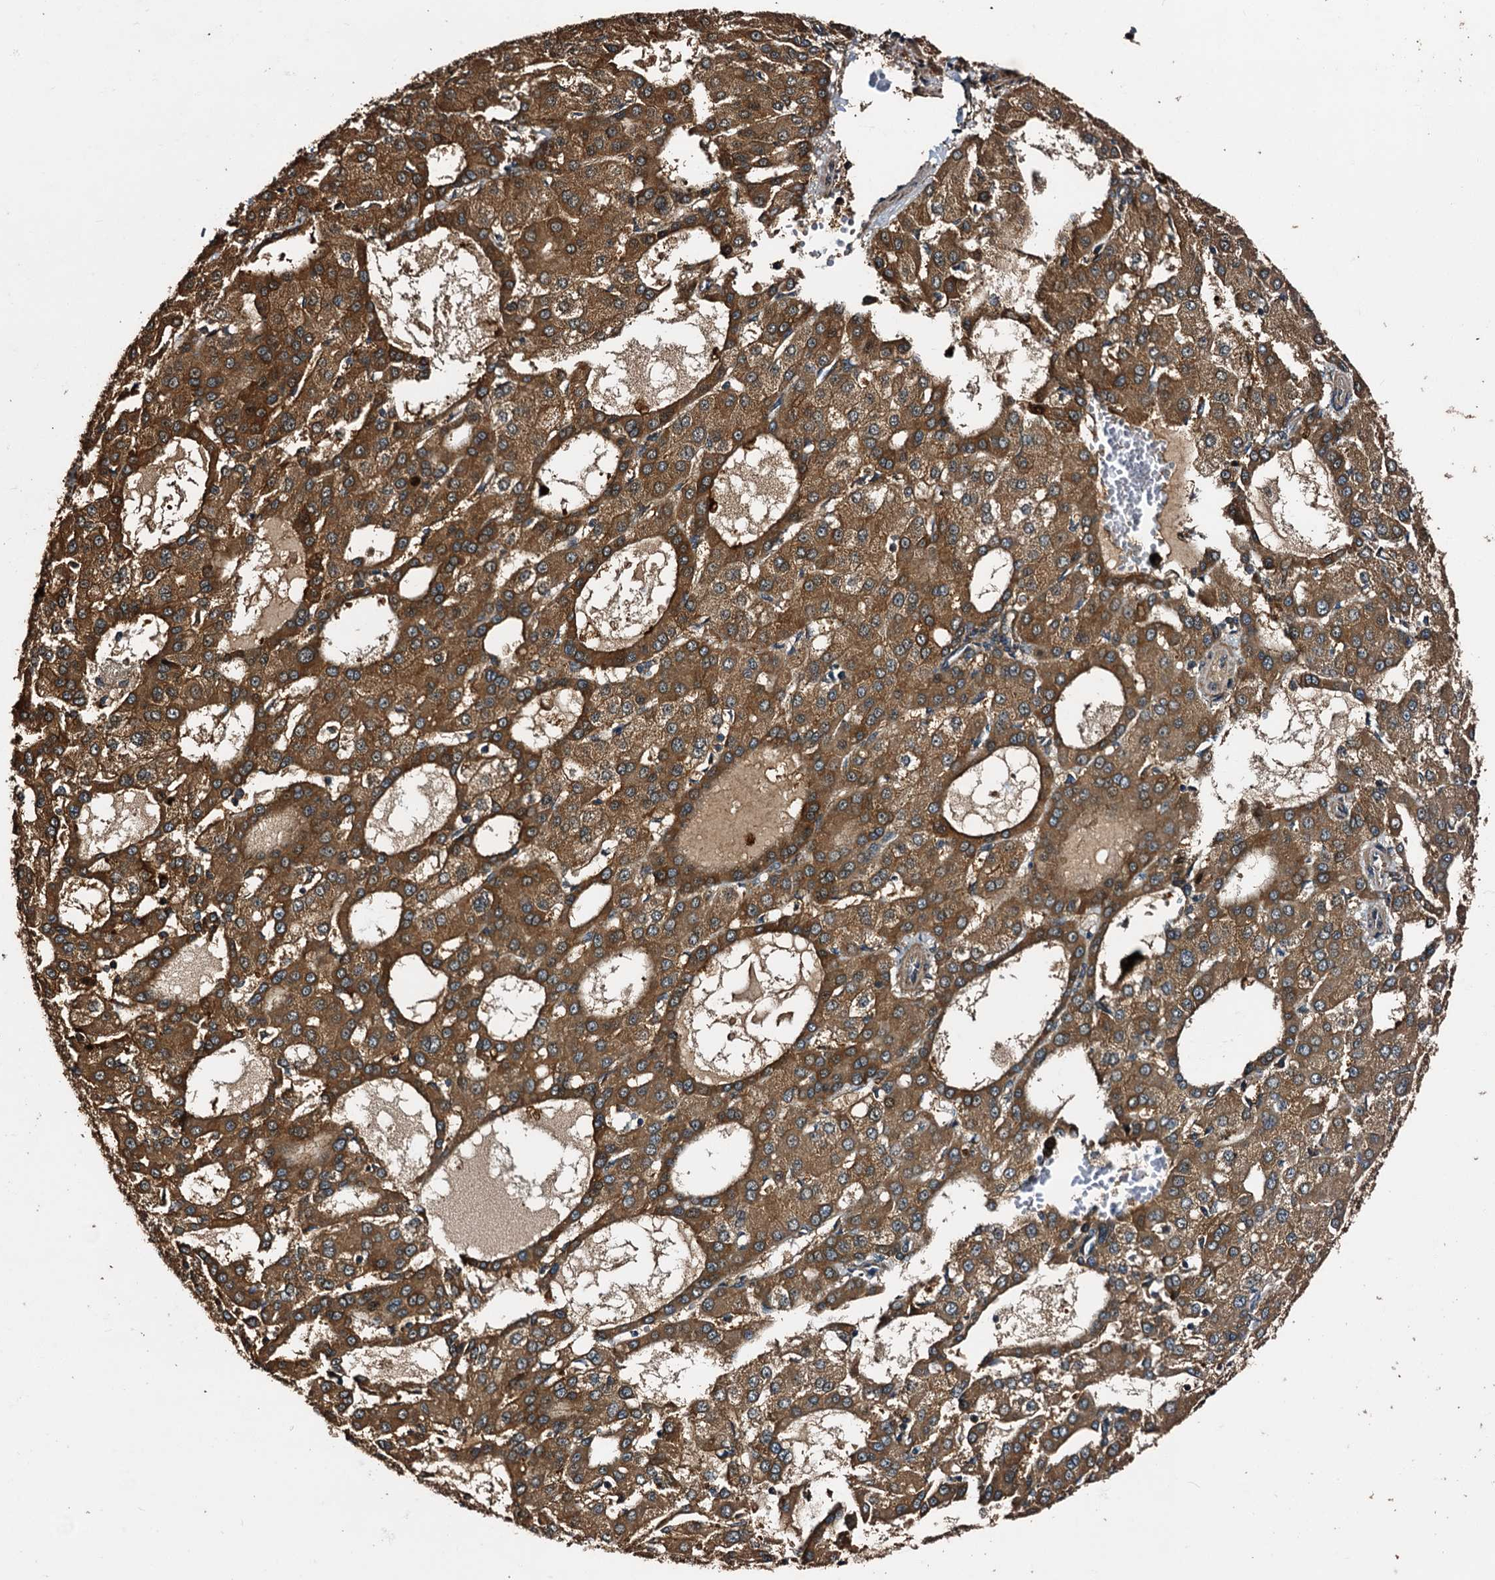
{"staining": {"intensity": "moderate", "quantity": ">75%", "location": "cytoplasmic/membranous"}, "tissue": "liver cancer", "cell_type": "Tumor cells", "image_type": "cancer", "snomed": [{"axis": "morphology", "description": "Carcinoma, Hepatocellular, NOS"}, {"axis": "topography", "description": "Liver"}], "caption": "A brown stain shows moderate cytoplasmic/membranous expression of a protein in hepatocellular carcinoma (liver) tumor cells.", "gene": "PEX5", "patient": {"sex": "male", "age": 47}}